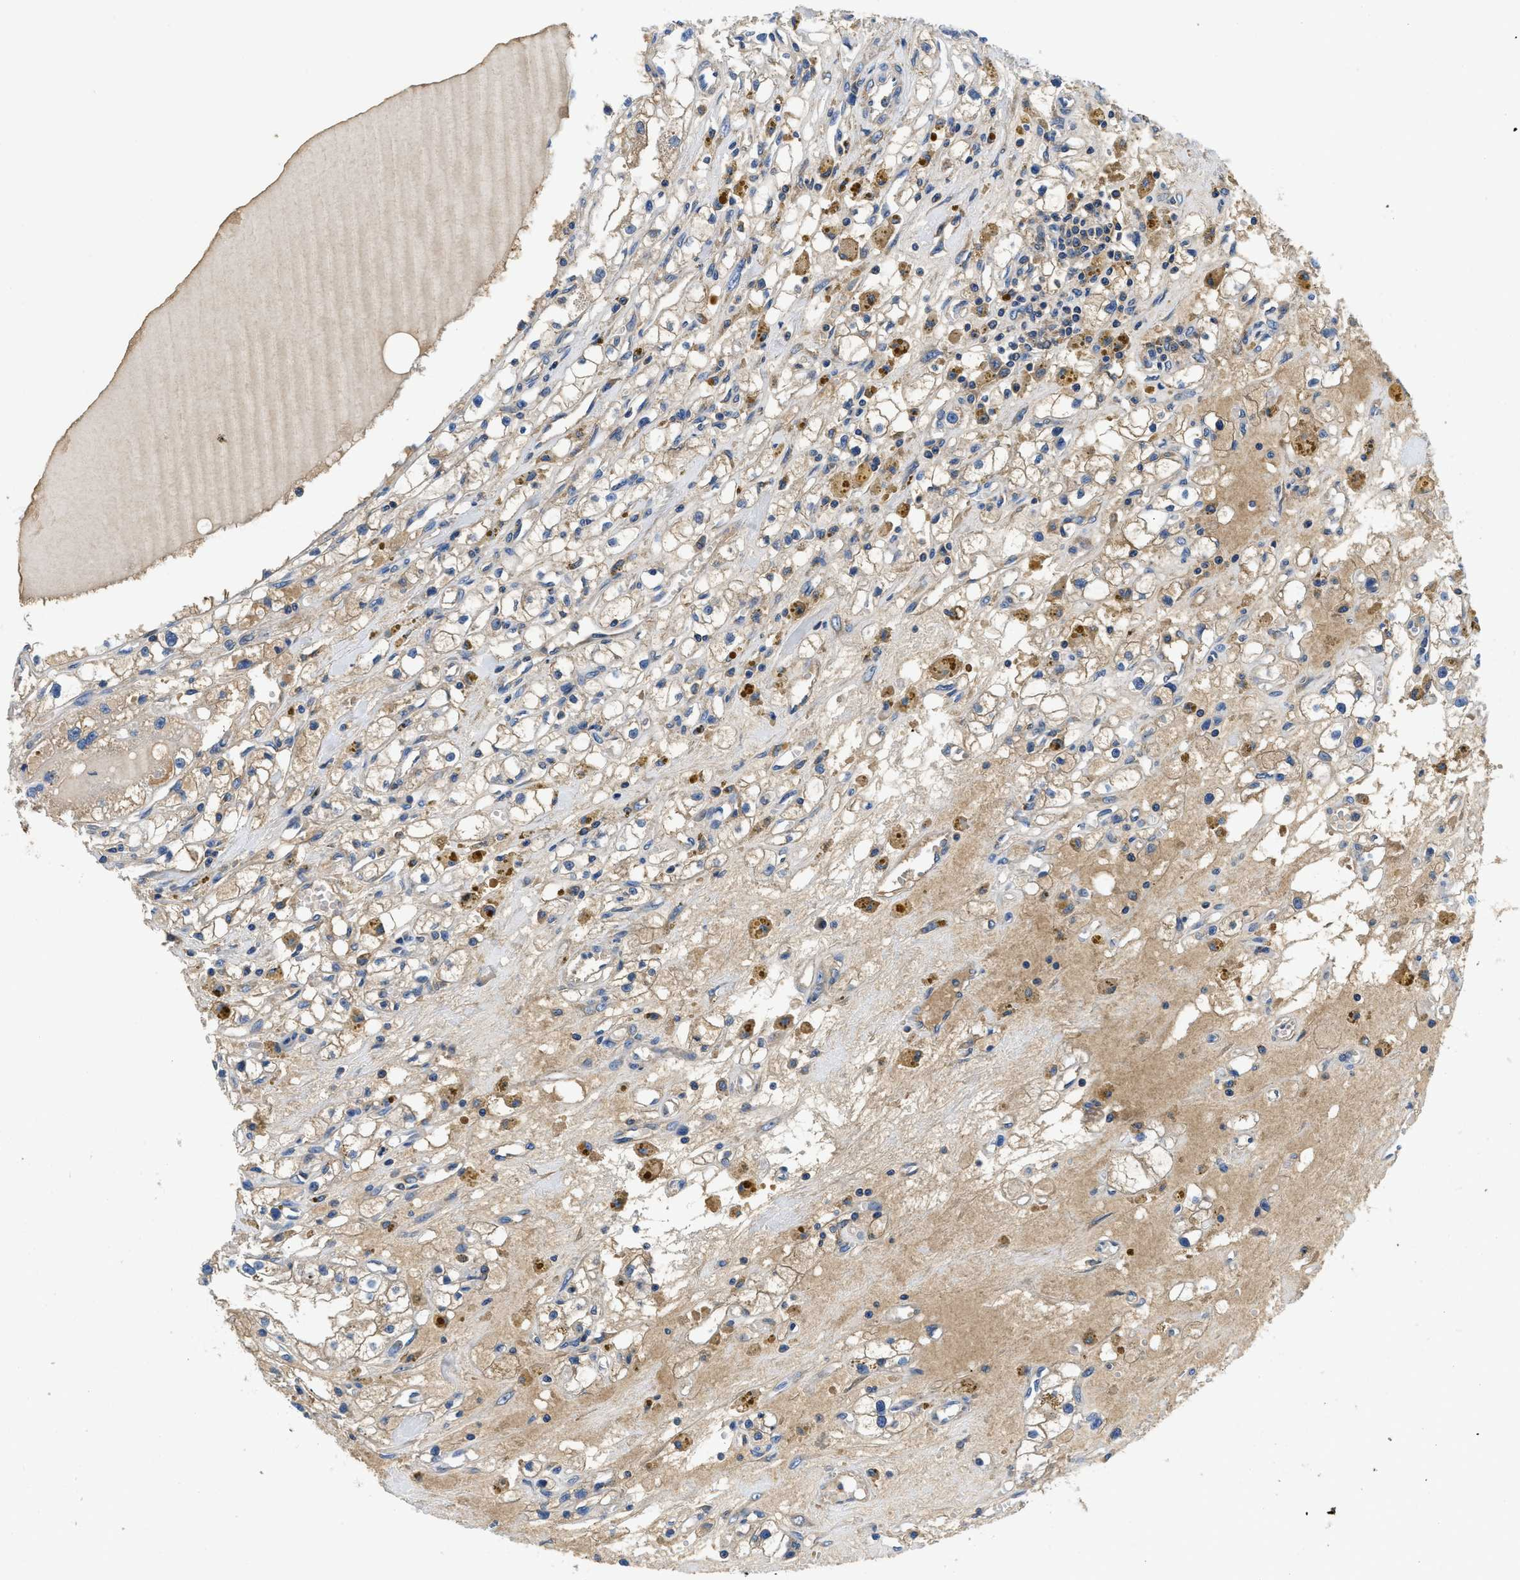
{"staining": {"intensity": "weak", "quantity": "<25%", "location": "cytoplasmic/membranous"}, "tissue": "renal cancer", "cell_type": "Tumor cells", "image_type": "cancer", "snomed": [{"axis": "morphology", "description": "Adenocarcinoma, NOS"}, {"axis": "topography", "description": "Kidney"}], "caption": "This is a histopathology image of immunohistochemistry staining of renal cancer (adenocarcinoma), which shows no positivity in tumor cells. The staining is performed using DAB brown chromogen with nuclei counter-stained in using hematoxylin.", "gene": "STAT2", "patient": {"sex": "male", "age": 56}}